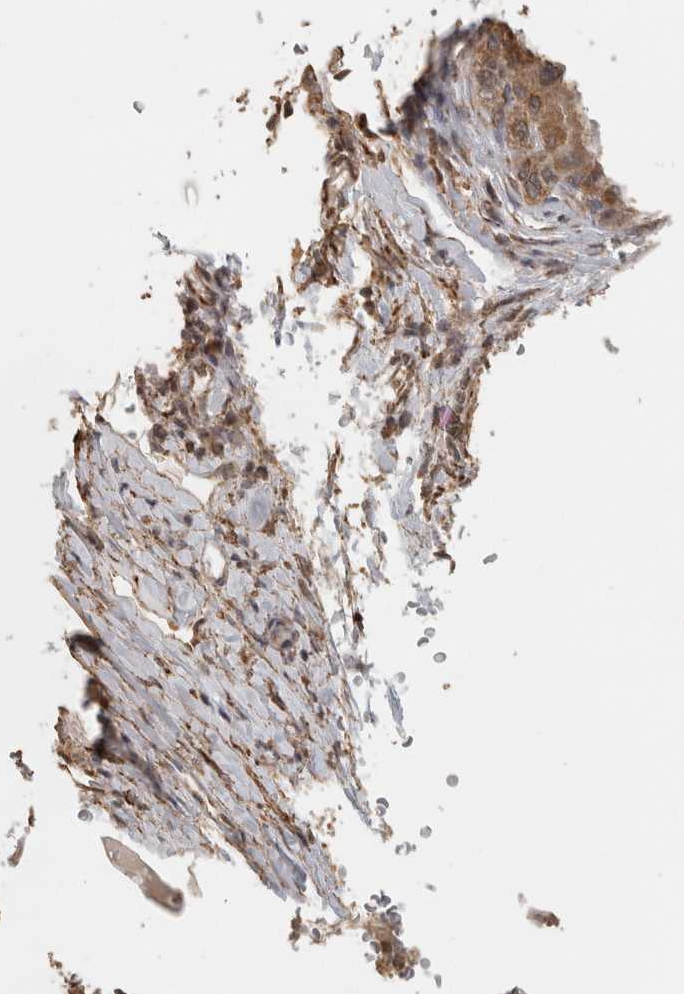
{"staining": {"intensity": "weak", "quantity": ">75%", "location": "cytoplasmic/membranous"}, "tissue": "liver cancer", "cell_type": "Tumor cells", "image_type": "cancer", "snomed": [{"axis": "morphology", "description": "Carcinoma, Hepatocellular, NOS"}, {"axis": "topography", "description": "Liver"}], "caption": "Weak cytoplasmic/membranous staining is identified in about >75% of tumor cells in liver cancer.", "gene": "BNIP3L", "patient": {"sex": "male", "age": 80}}